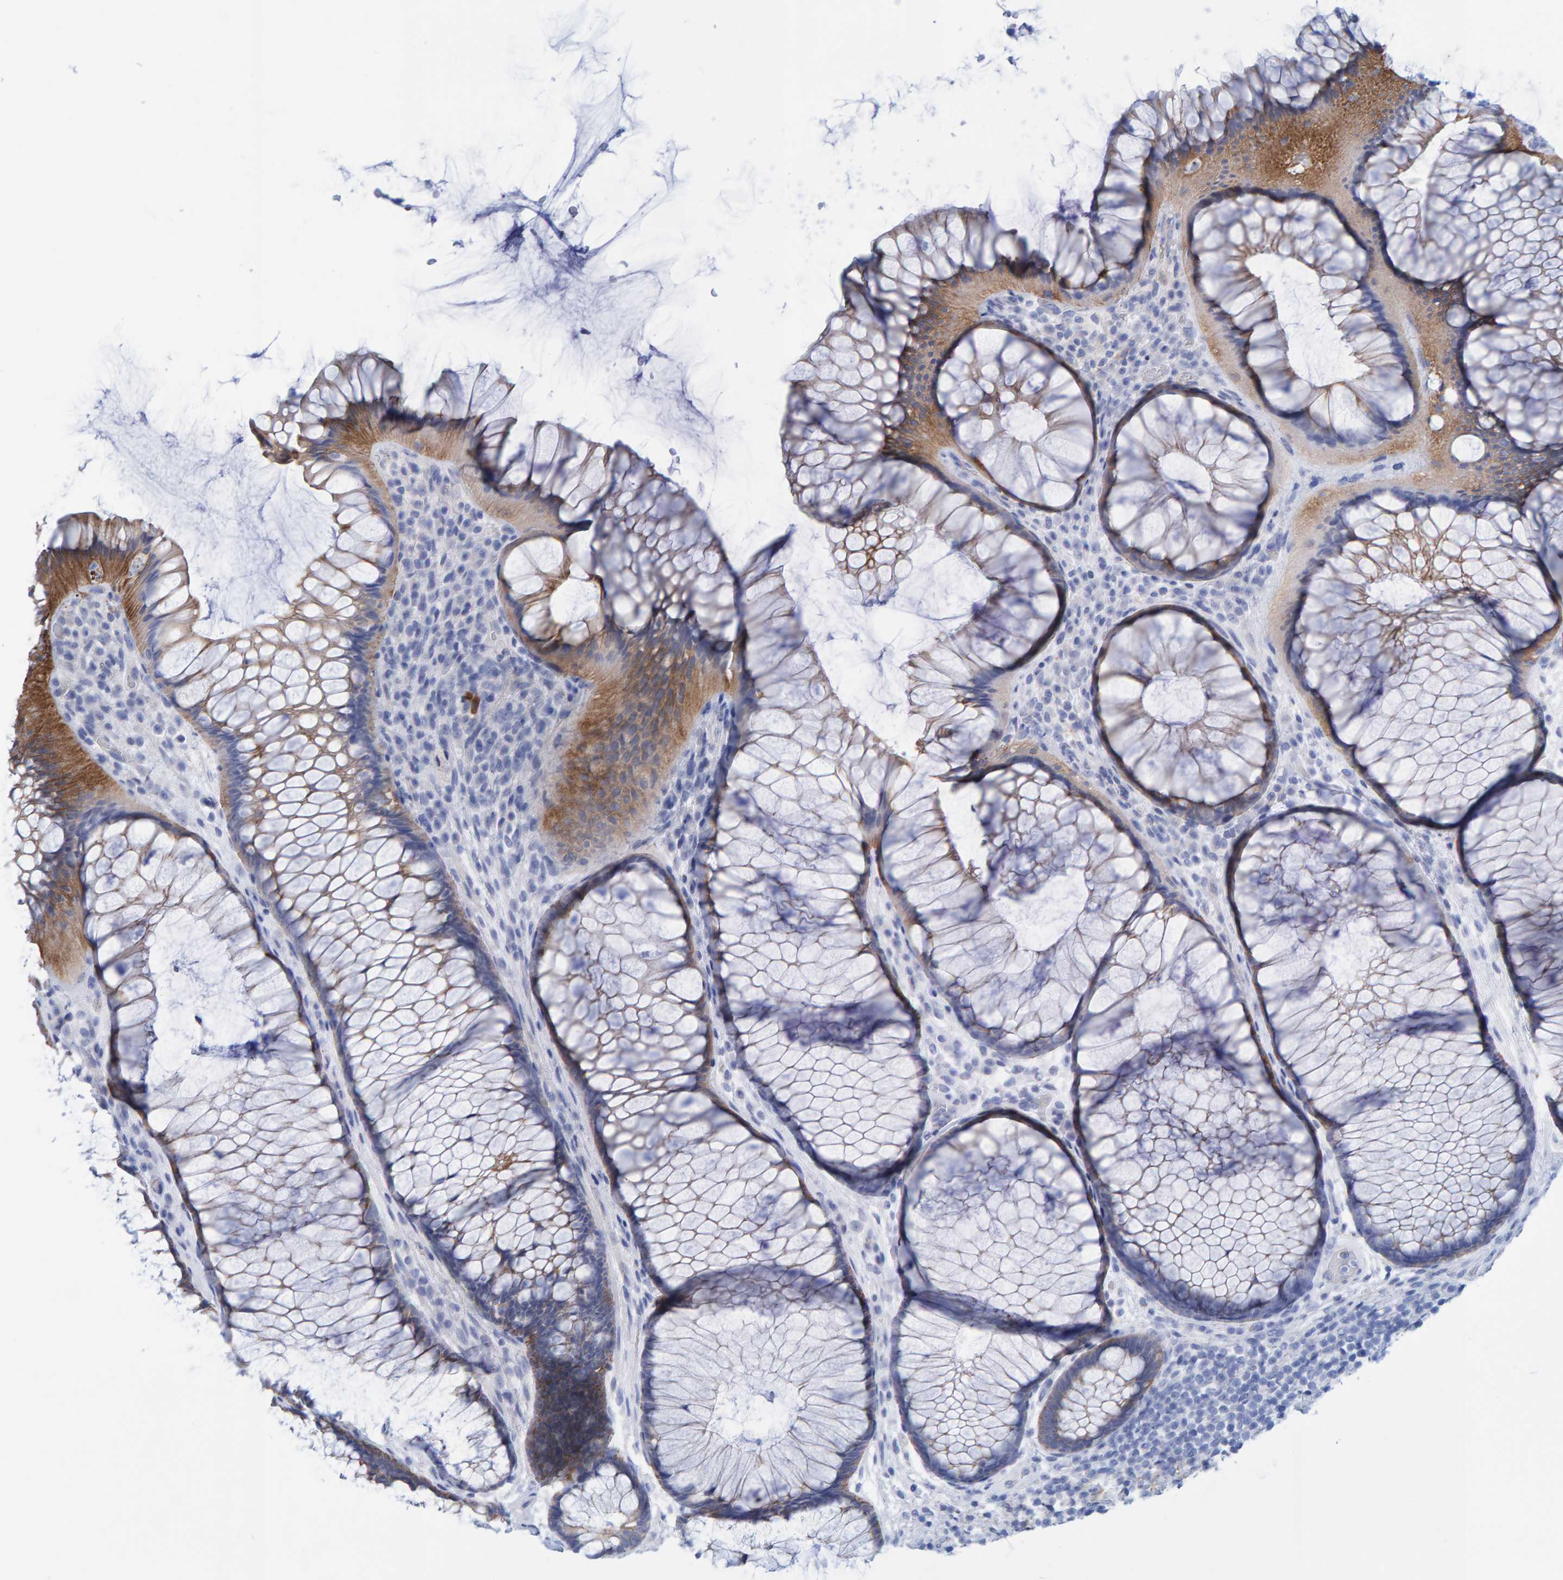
{"staining": {"intensity": "moderate", "quantity": ">75%", "location": "cytoplasmic/membranous"}, "tissue": "rectum", "cell_type": "Glandular cells", "image_type": "normal", "snomed": [{"axis": "morphology", "description": "Normal tissue, NOS"}, {"axis": "topography", "description": "Rectum"}], "caption": "Immunohistochemical staining of unremarkable rectum displays medium levels of moderate cytoplasmic/membranous staining in approximately >75% of glandular cells. The staining was performed using DAB (3,3'-diaminobenzidine), with brown indicating positive protein expression. Nuclei are stained blue with hematoxylin.", "gene": "JAKMIP3", "patient": {"sex": "male", "age": 51}}